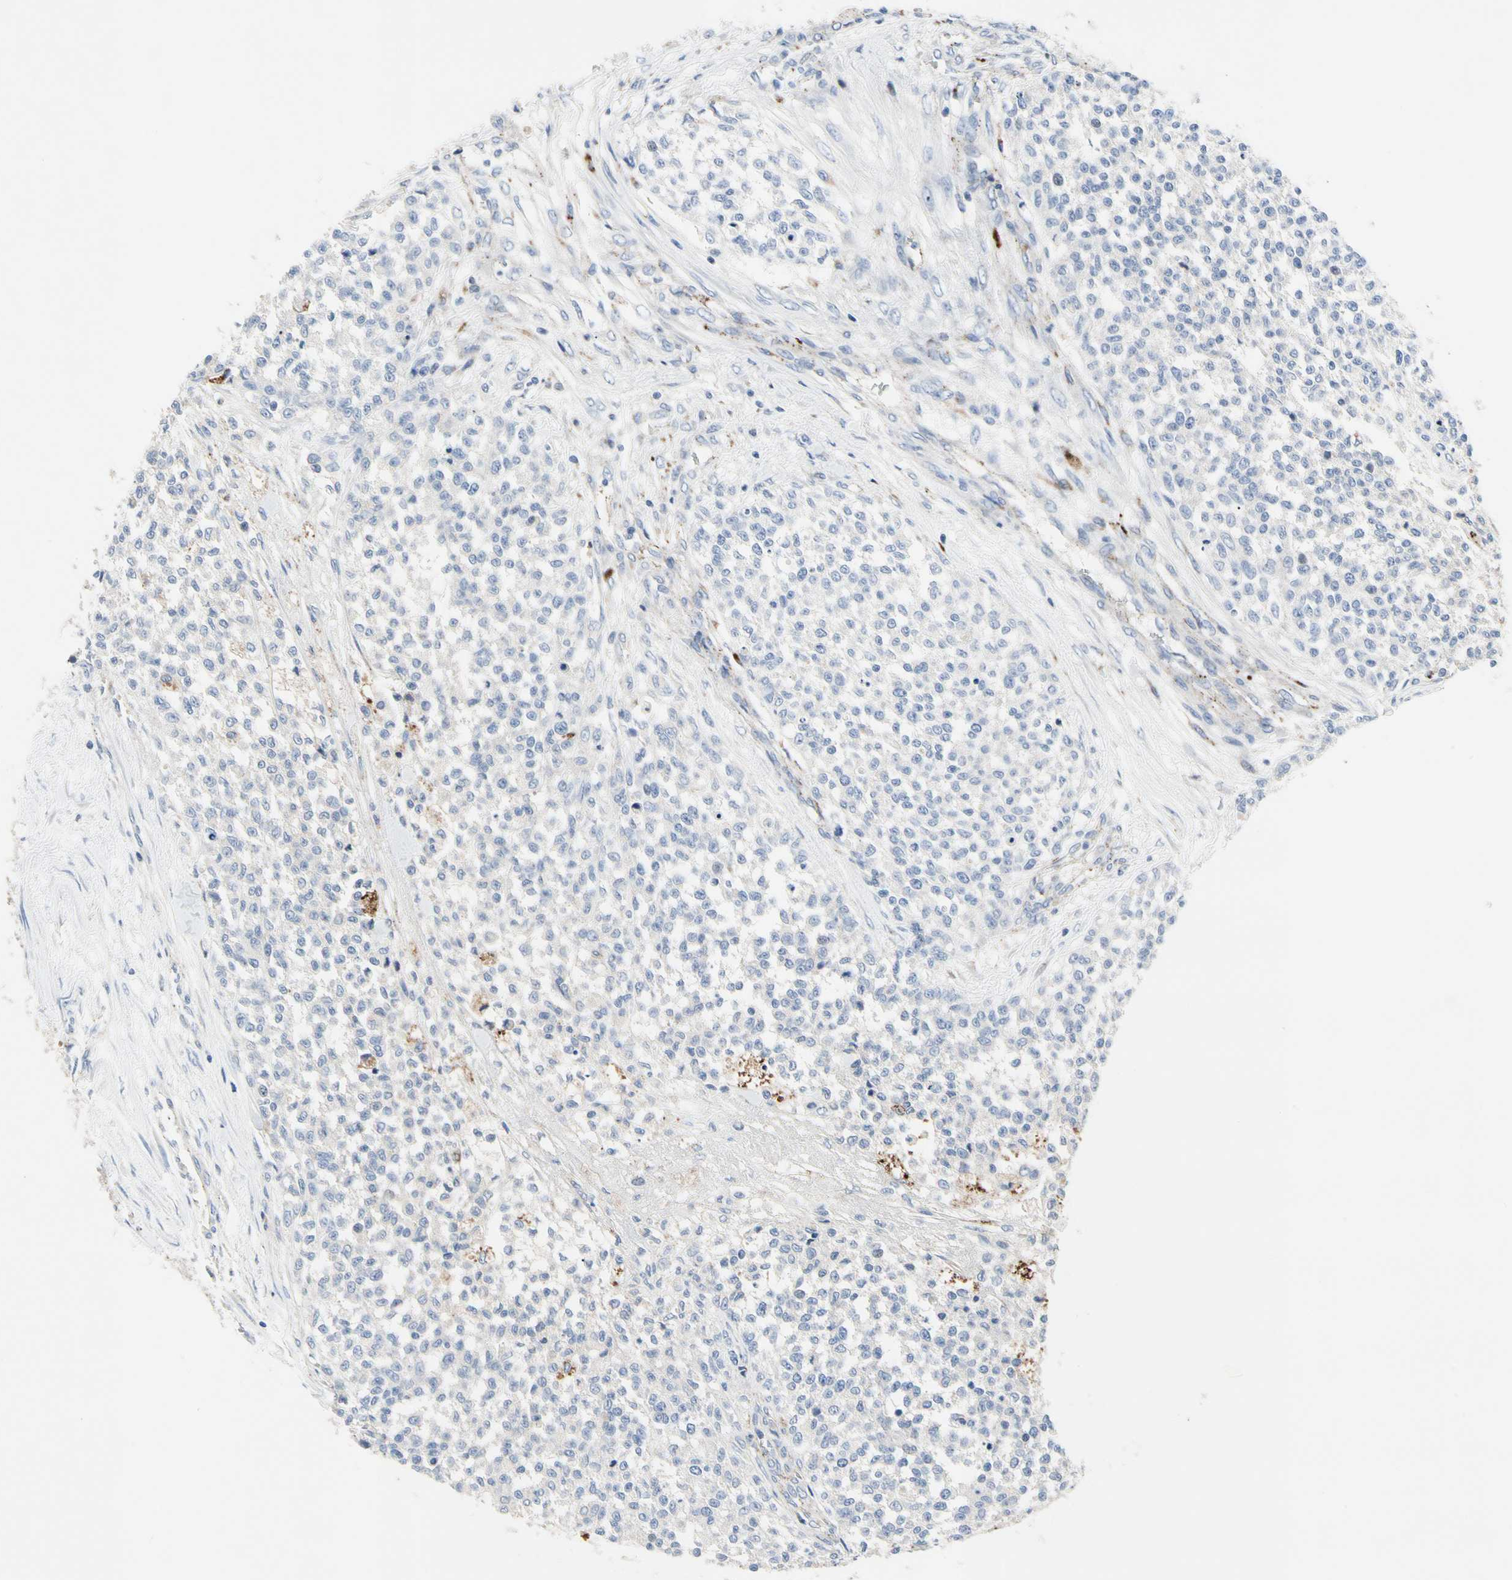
{"staining": {"intensity": "negative", "quantity": "none", "location": "none"}, "tissue": "testis cancer", "cell_type": "Tumor cells", "image_type": "cancer", "snomed": [{"axis": "morphology", "description": "Seminoma, NOS"}, {"axis": "topography", "description": "Testis"}], "caption": "Testis cancer (seminoma) was stained to show a protein in brown. There is no significant expression in tumor cells.", "gene": "RETSAT", "patient": {"sex": "male", "age": 59}}